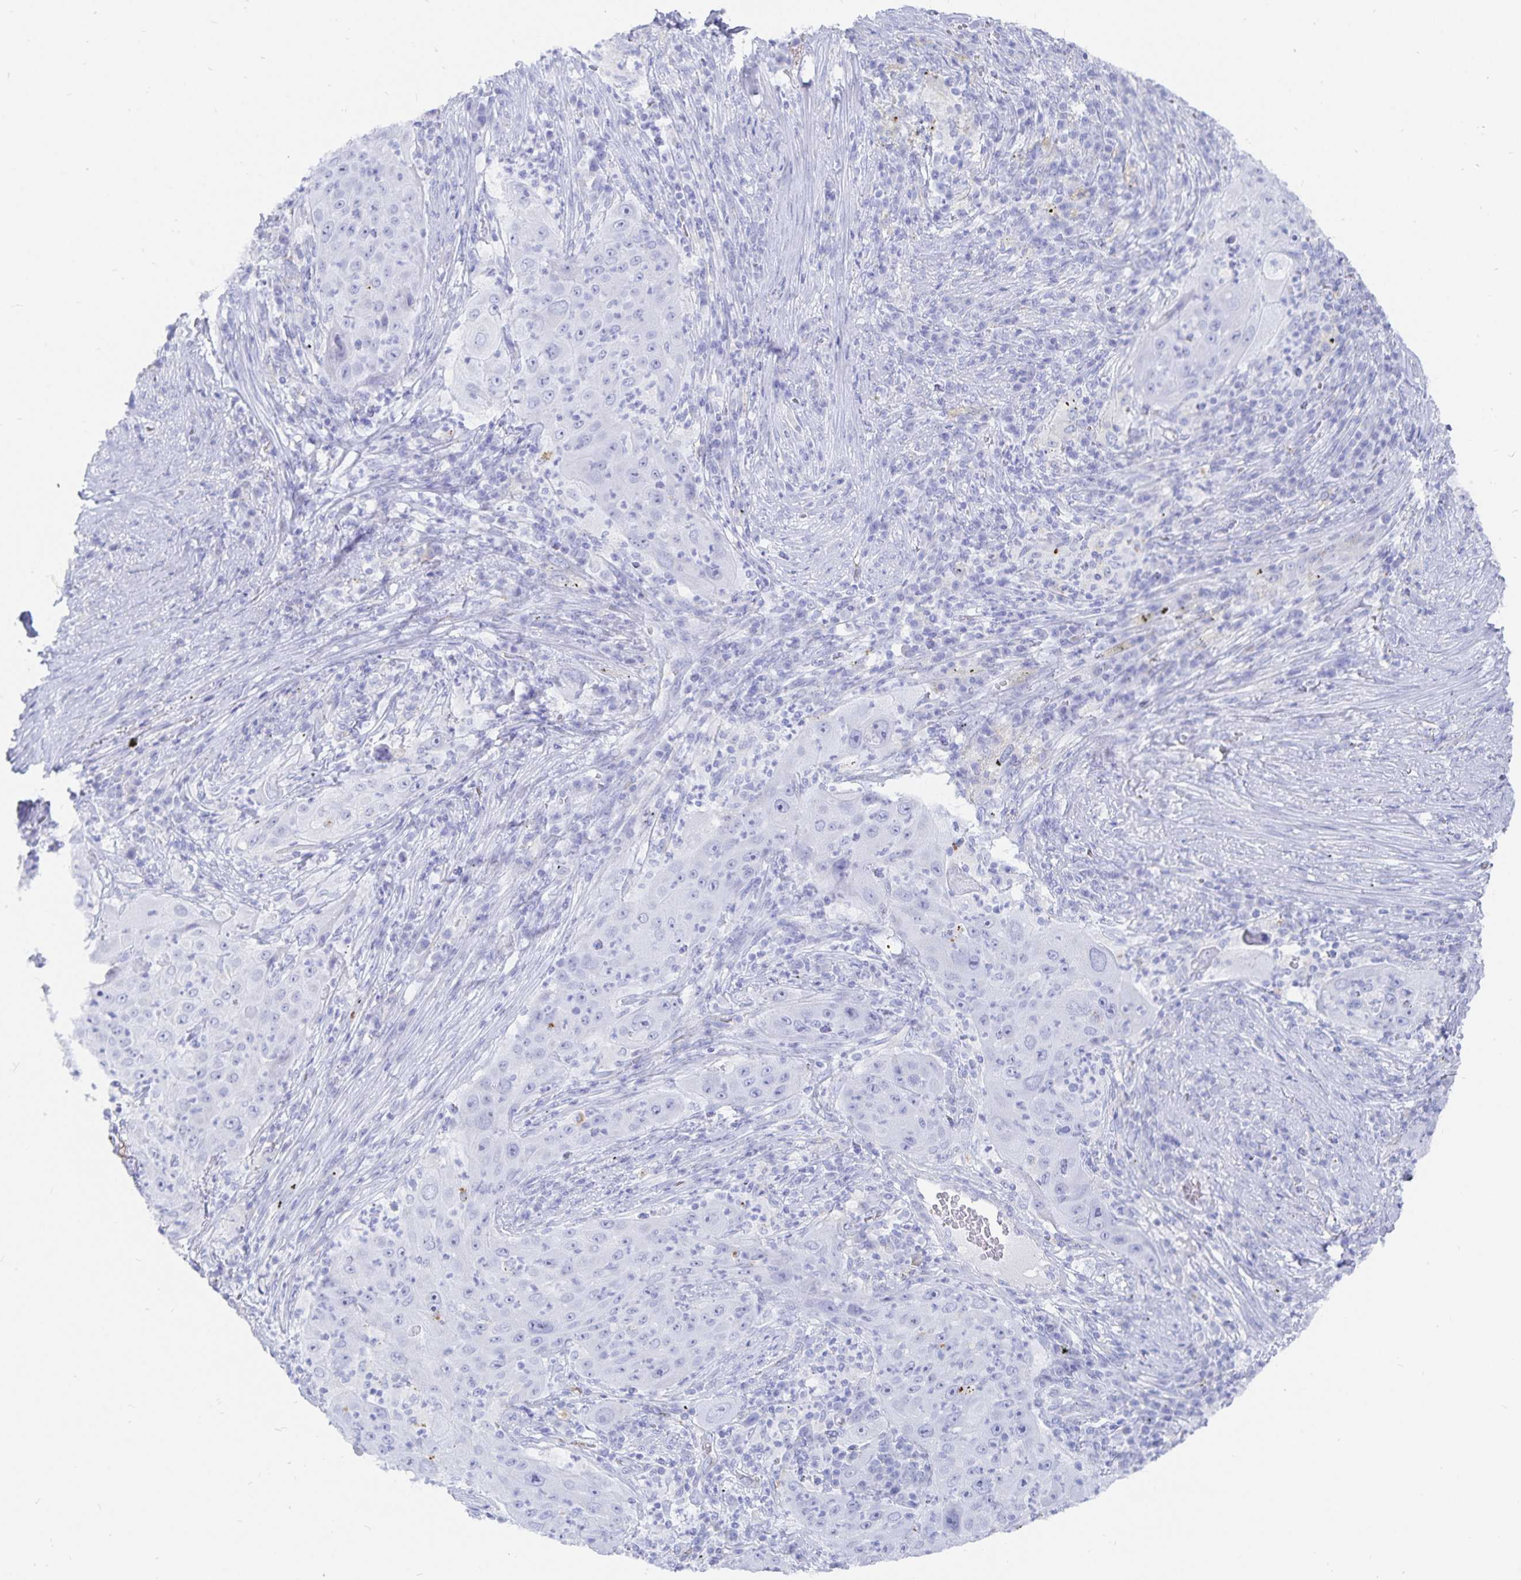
{"staining": {"intensity": "negative", "quantity": "none", "location": "none"}, "tissue": "lung cancer", "cell_type": "Tumor cells", "image_type": "cancer", "snomed": [{"axis": "morphology", "description": "Squamous cell carcinoma, NOS"}, {"axis": "topography", "description": "Lung"}], "caption": "Immunohistochemical staining of human lung squamous cell carcinoma exhibits no significant expression in tumor cells.", "gene": "INSL5", "patient": {"sex": "female", "age": 59}}